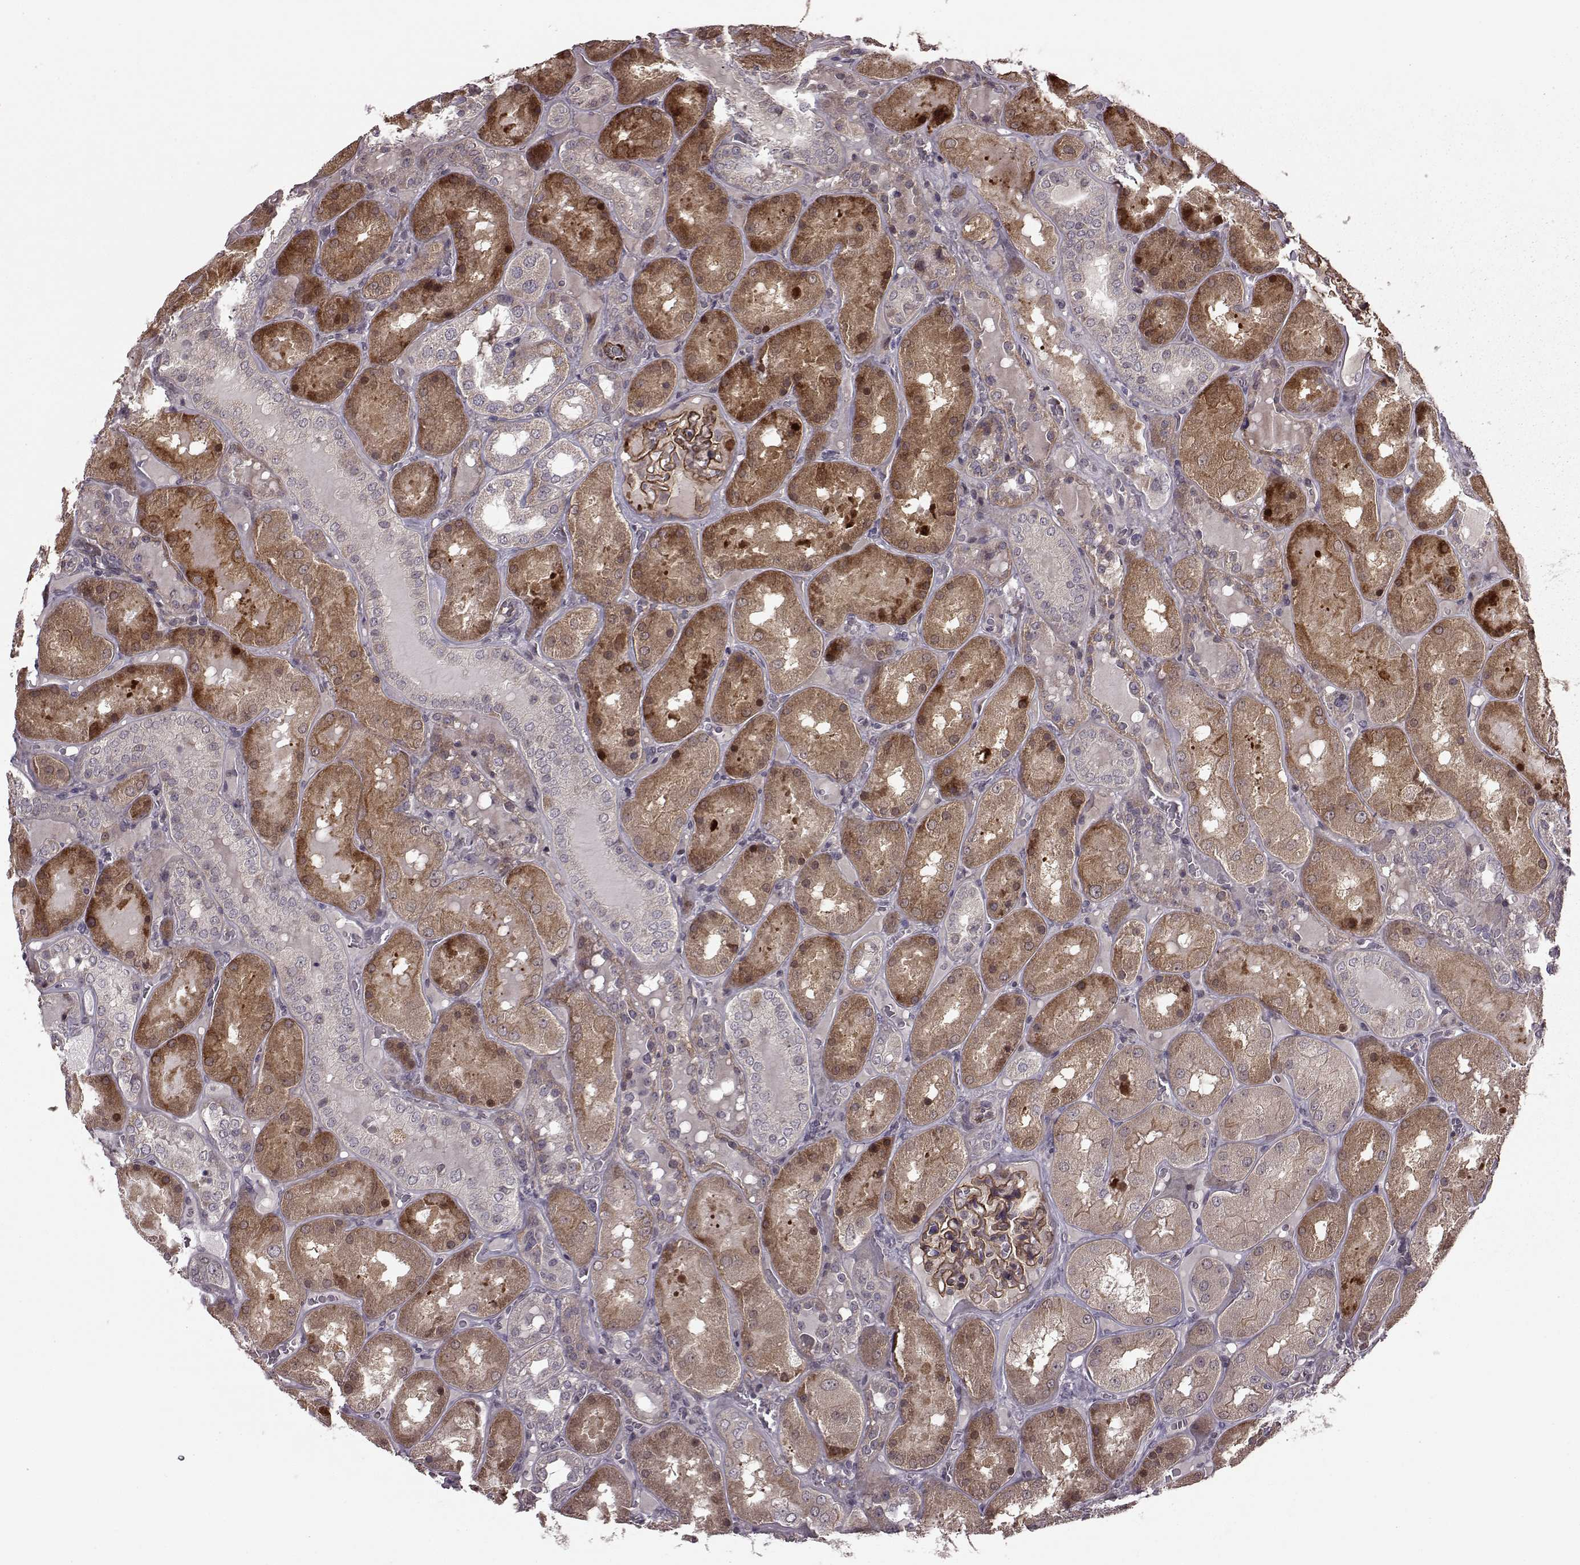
{"staining": {"intensity": "strong", "quantity": ">75%", "location": "cytoplasmic/membranous"}, "tissue": "kidney", "cell_type": "Cells in glomeruli", "image_type": "normal", "snomed": [{"axis": "morphology", "description": "Normal tissue, NOS"}, {"axis": "topography", "description": "Kidney"}], "caption": "Benign kidney exhibits strong cytoplasmic/membranous staining in about >75% of cells in glomeruli, visualized by immunohistochemistry. The protein of interest is stained brown, and the nuclei are stained in blue (DAB IHC with brightfield microscopy, high magnification).", "gene": "SYNPO", "patient": {"sex": "male", "age": 73}}